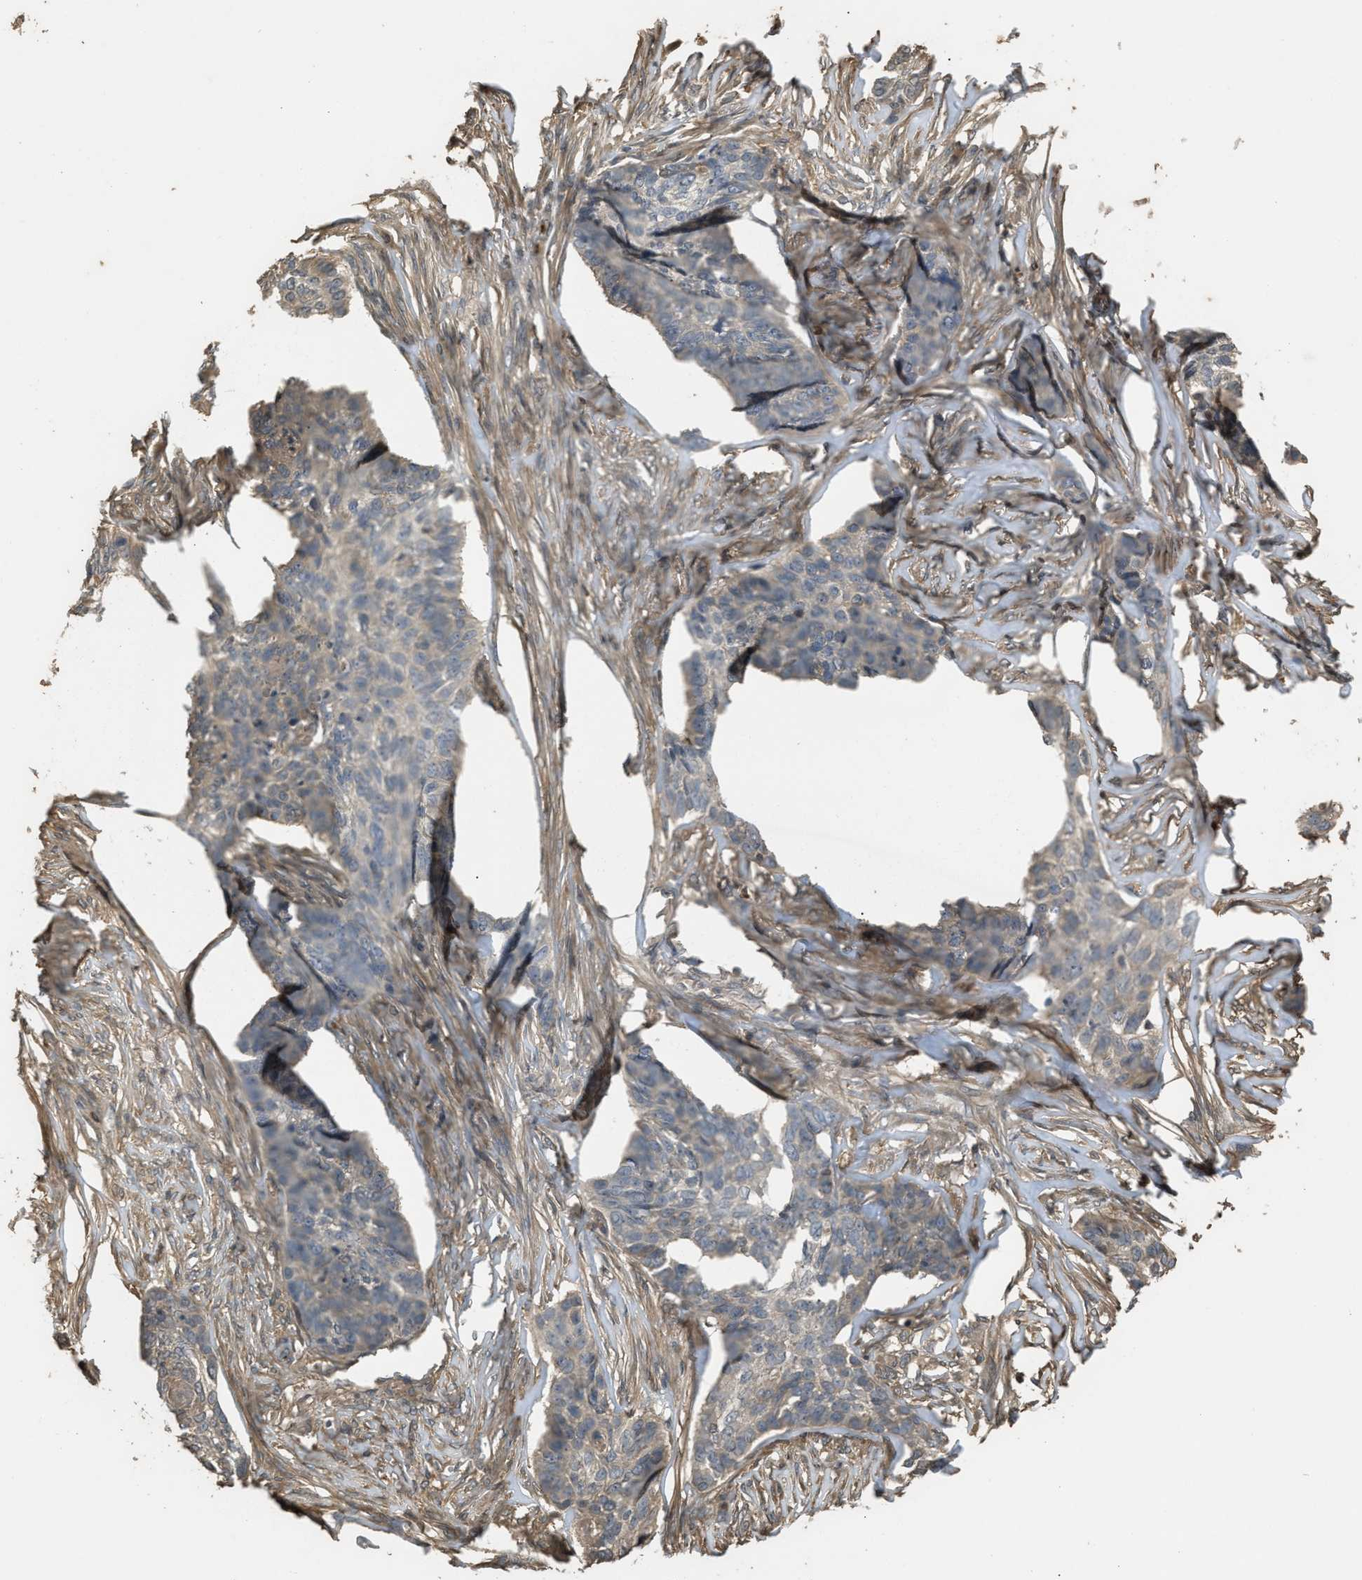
{"staining": {"intensity": "negative", "quantity": "none", "location": "none"}, "tissue": "skin cancer", "cell_type": "Tumor cells", "image_type": "cancer", "snomed": [{"axis": "morphology", "description": "Basal cell carcinoma"}, {"axis": "topography", "description": "Skin"}], "caption": "Tumor cells show no significant positivity in basal cell carcinoma (skin). Nuclei are stained in blue.", "gene": "ARHGDIA", "patient": {"sex": "male", "age": 85}}